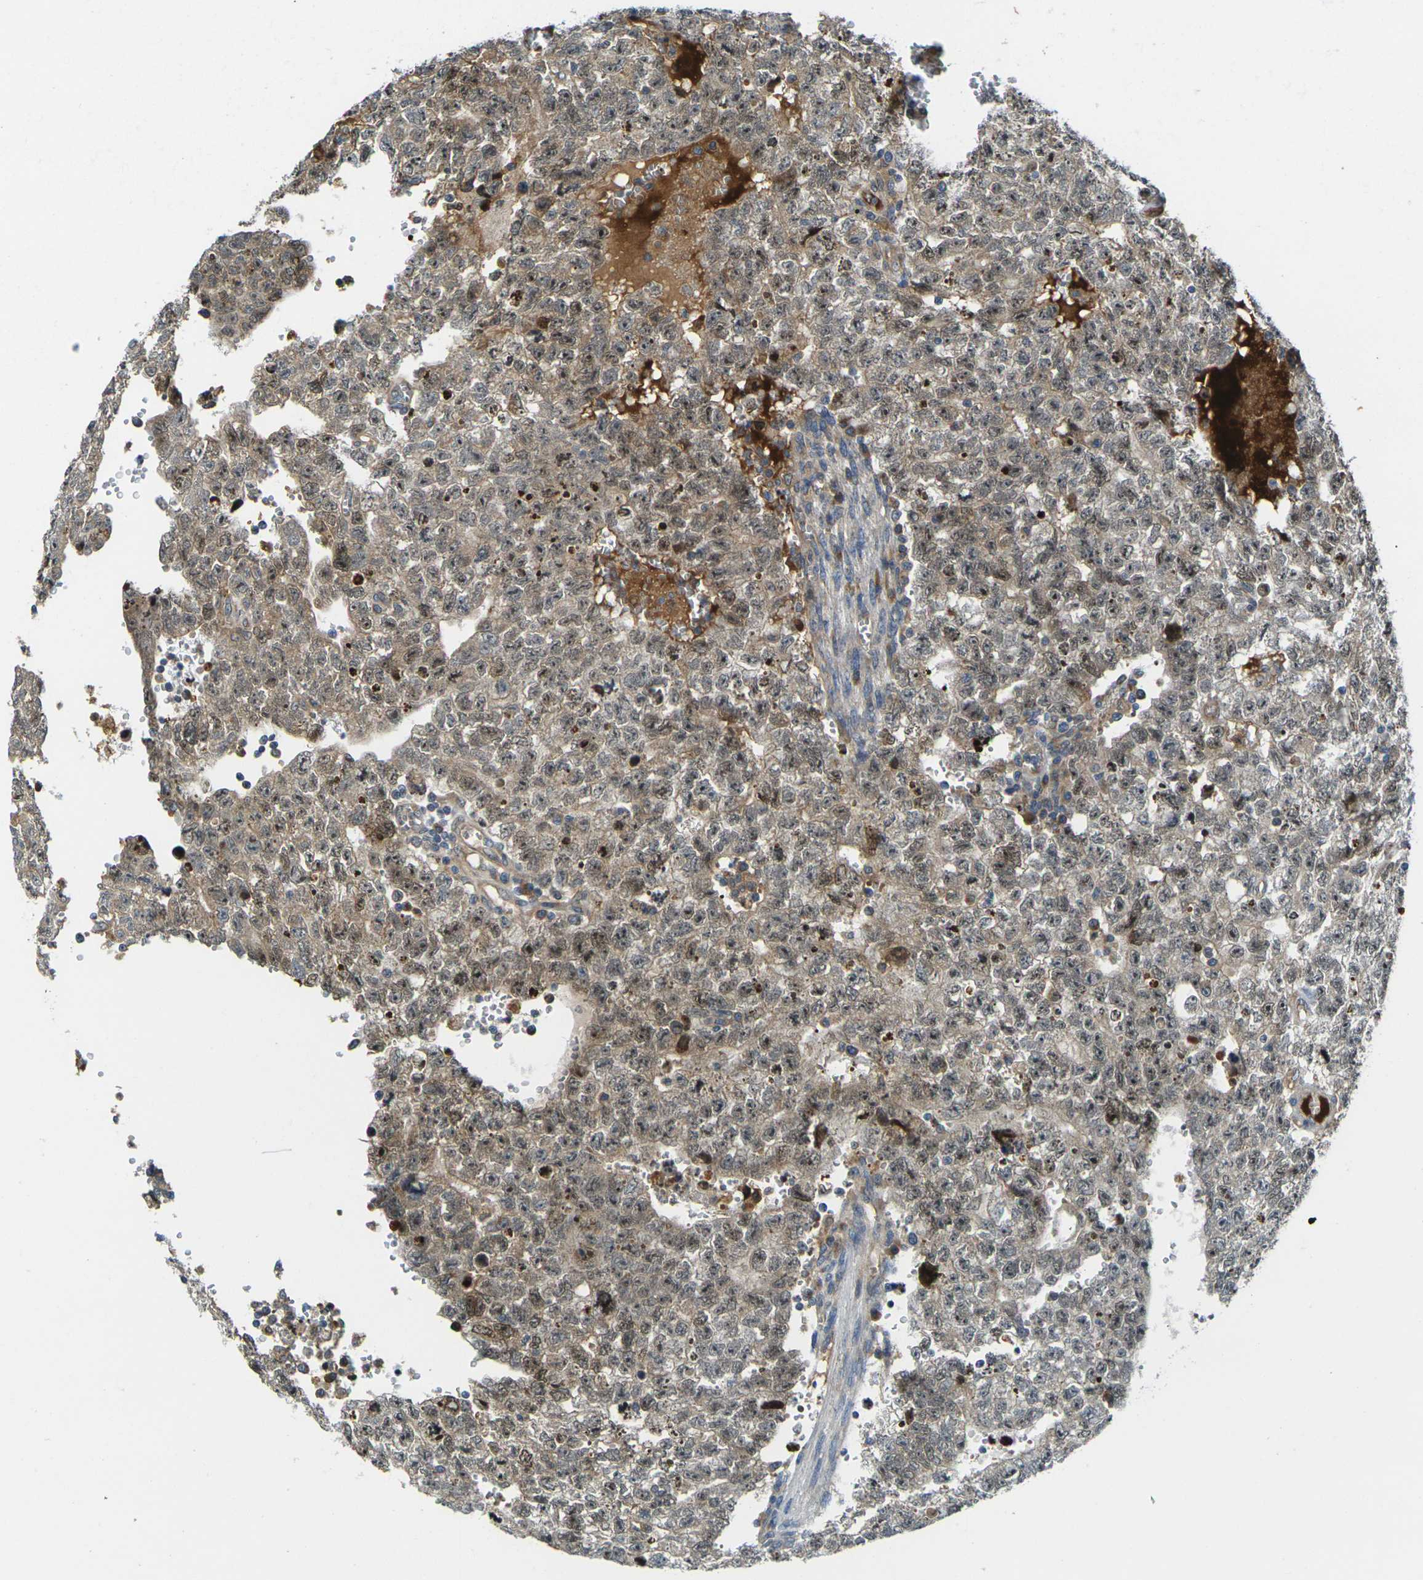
{"staining": {"intensity": "moderate", "quantity": ">75%", "location": "cytoplasmic/membranous,nuclear"}, "tissue": "testis cancer", "cell_type": "Tumor cells", "image_type": "cancer", "snomed": [{"axis": "morphology", "description": "Seminoma, NOS"}, {"axis": "morphology", "description": "Carcinoma, Embryonal, NOS"}, {"axis": "topography", "description": "Testis"}], "caption": "The photomicrograph exhibits immunohistochemical staining of testis cancer. There is moderate cytoplasmic/membranous and nuclear expression is seen in approximately >75% of tumor cells.", "gene": "FZD1", "patient": {"sex": "male", "age": 38}}